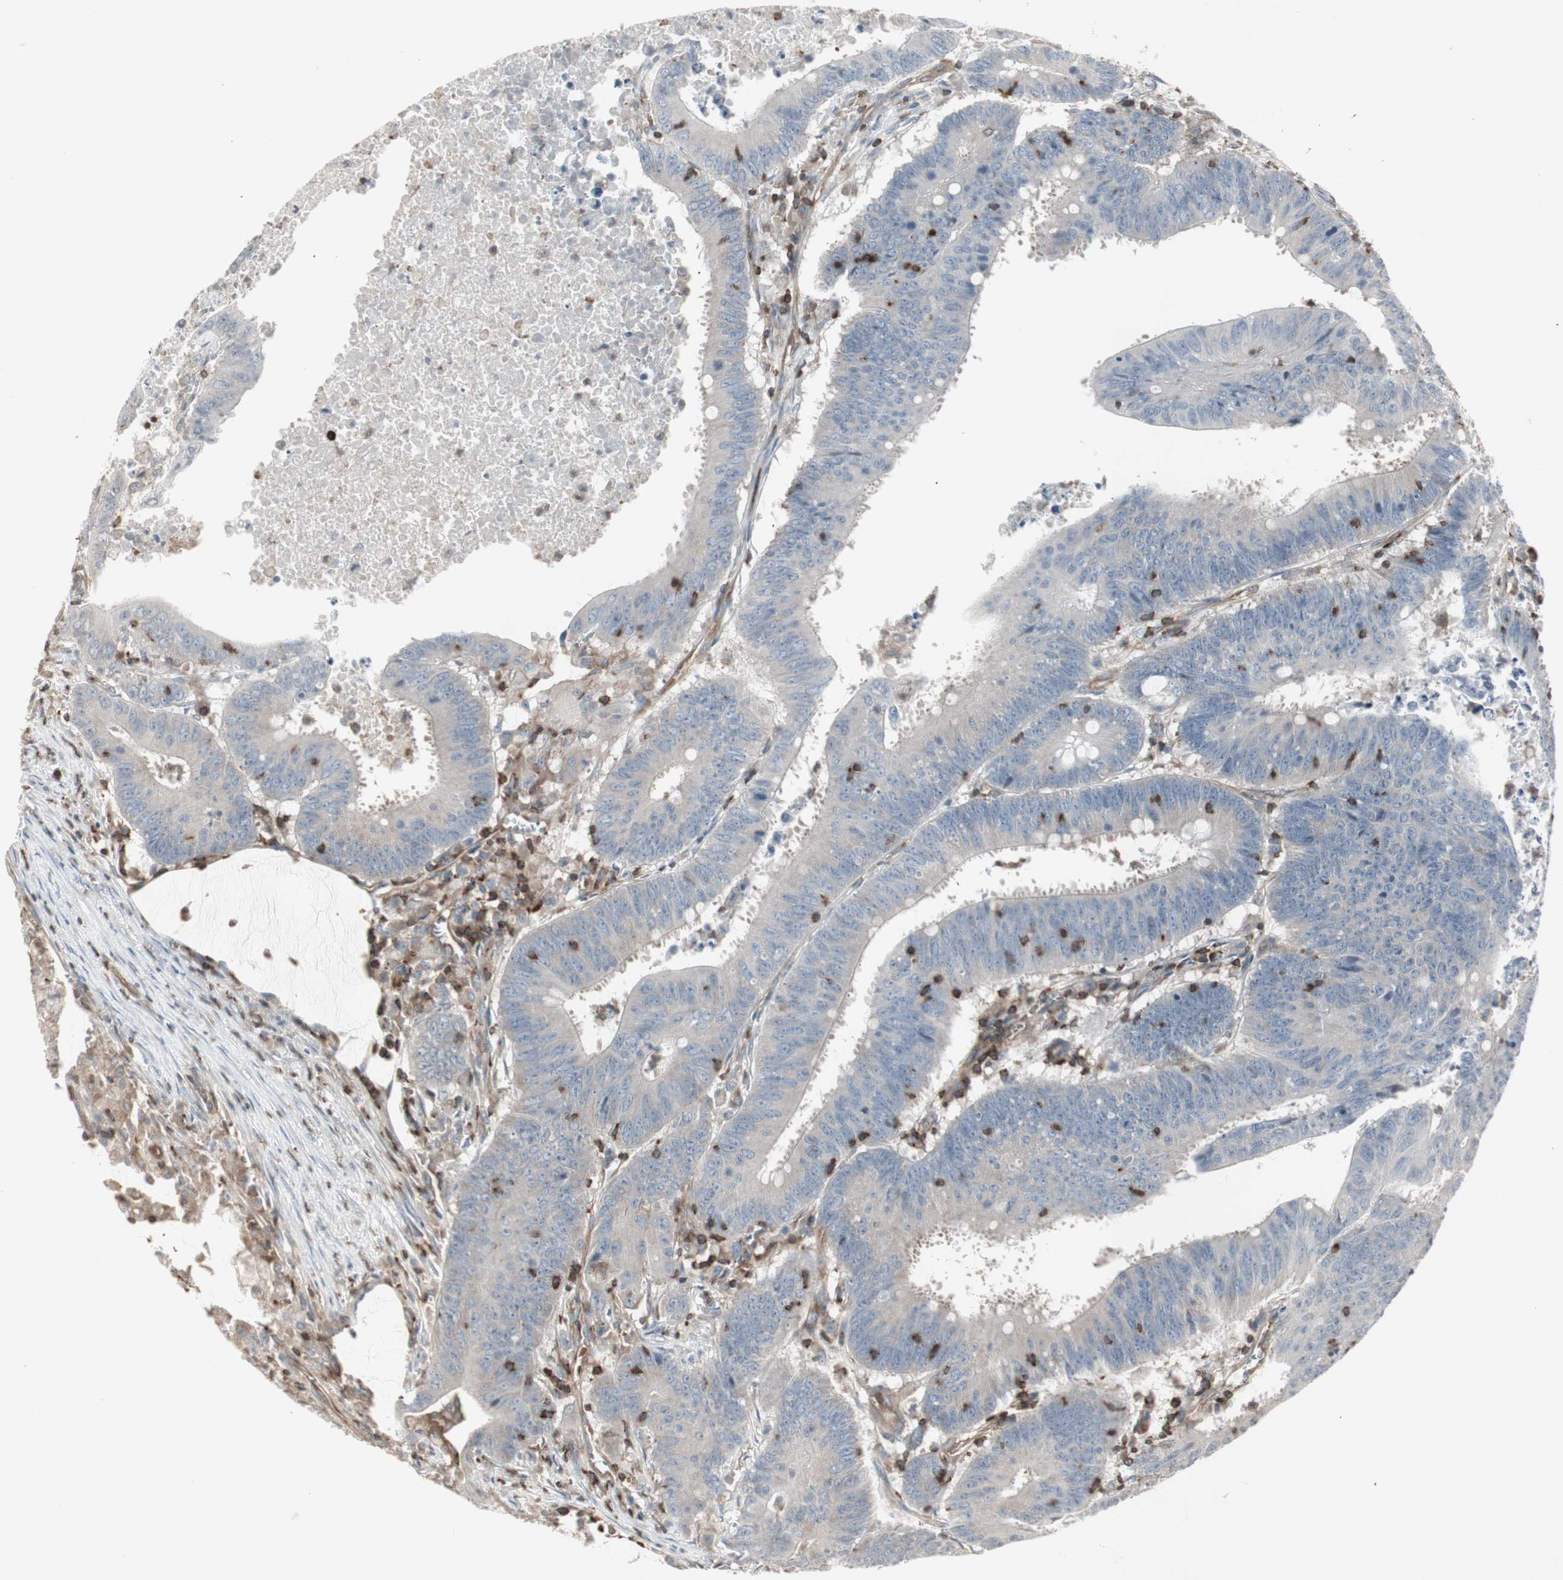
{"staining": {"intensity": "weak", "quantity": "25%-75%", "location": "cytoplasmic/membranous"}, "tissue": "colorectal cancer", "cell_type": "Tumor cells", "image_type": "cancer", "snomed": [{"axis": "morphology", "description": "Adenocarcinoma, NOS"}, {"axis": "topography", "description": "Colon"}], "caption": "Adenocarcinoma (colorectal) stained with a protein marker shows weak staining in tumor cells.", "gene": "ARHGEF1", "patient": {"sex": "male", "age": 45}}